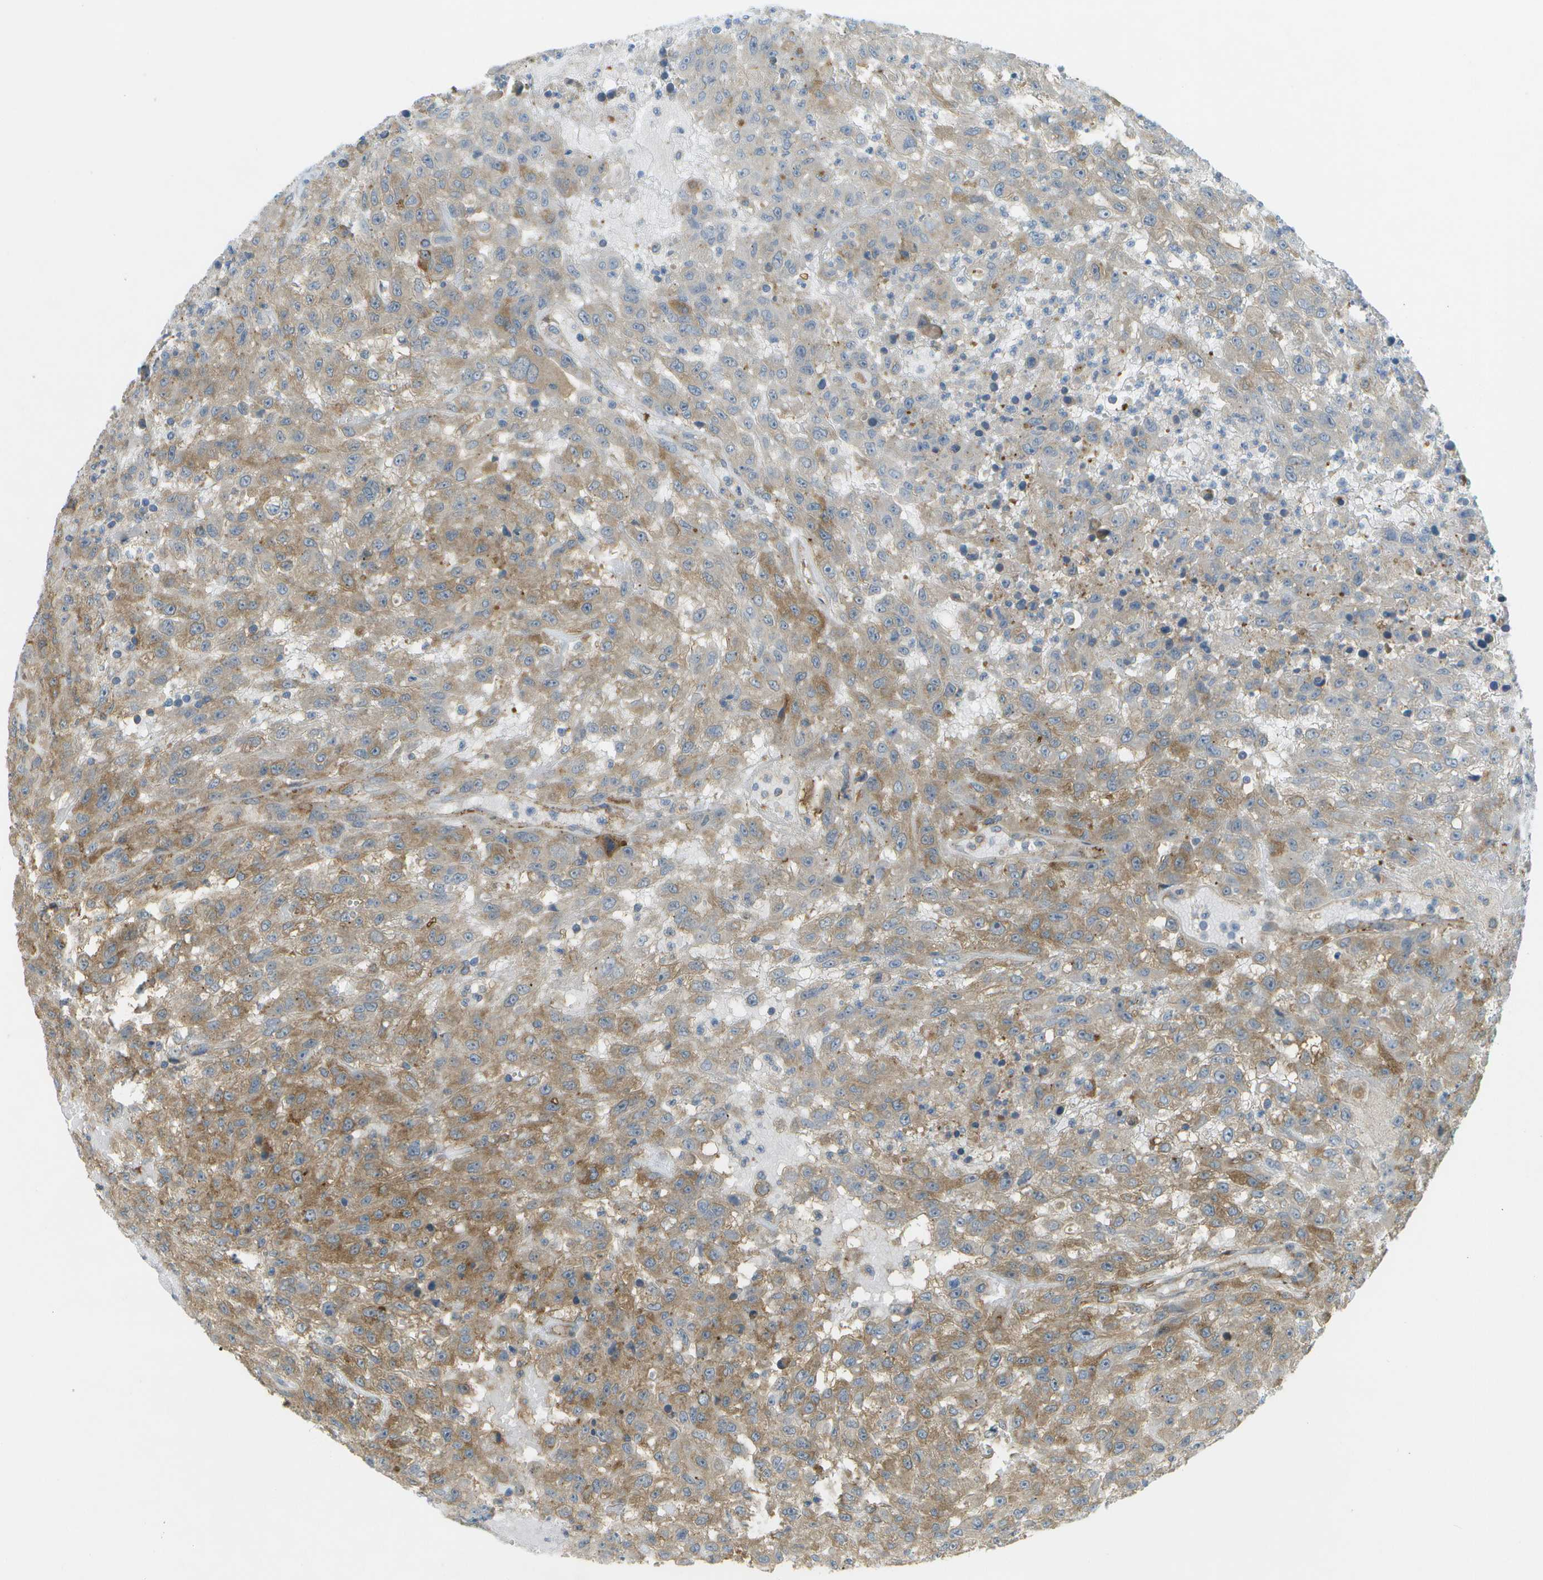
{"staining": {"intensity": "moderate", "quantity": "25%-75%", "location": "cytoplasmic/membranous"}, "tissue": "urothelial cancer", "cell_type": "Tumor cells", "image_type": "cancer", "snomed": [{"axis": "morphology", "description": "Urothelial carcinoma, High grade"}, {"axis": "topography", "description": "Urinary bladder"}], "caption": "A brown stain labels moderate cytoplasmic/membranous expression of a protein in urothelial carcinoma (high-grade) tumor cells.", "gene": "WNK2", "patient": {"sex": "male", "age": 46}}